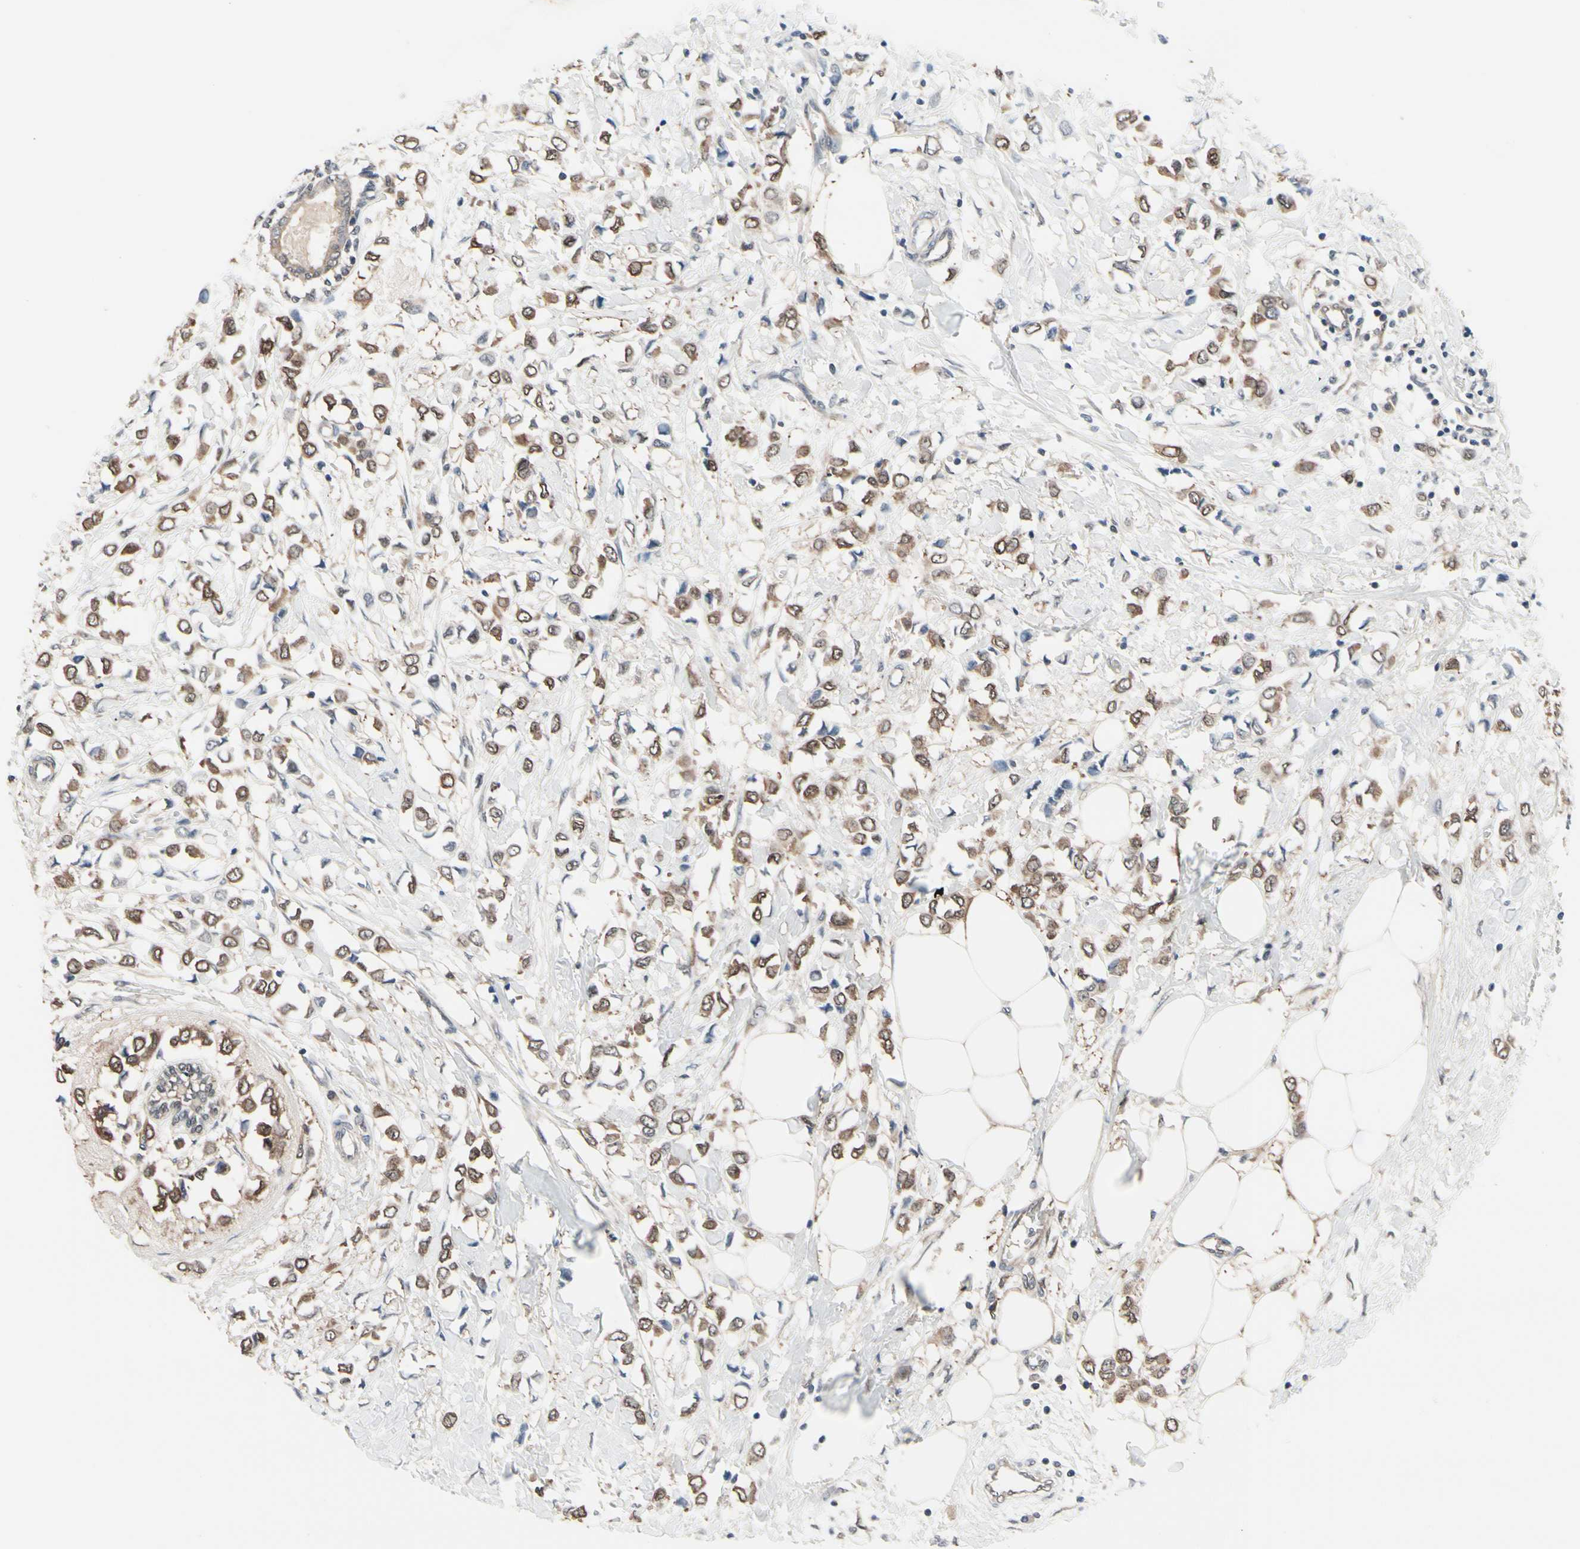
{"staining": {"intensity": "moderate", "quantity": ">75%", "location": "cytoplasmic/membranous,nuclear"}, "tissue": "breast cancer", "cell_type": "Tumor cells", "image_type": "cancer", "snomed": [{"axis": "morphology", "description": "Lobular carcinoma"}, {"axis": "topography", "description": "Breast"}], "caption": "Moderate cytoplasmic/membranous and nuclear protein staining is seen in approximately >75% of tumor cells in lobular carcinoma (breast). (IHC, brightfield microscopy, high magnification).", "gene": "PRDX6", "patient": {"sex": "female", "age": 51}}